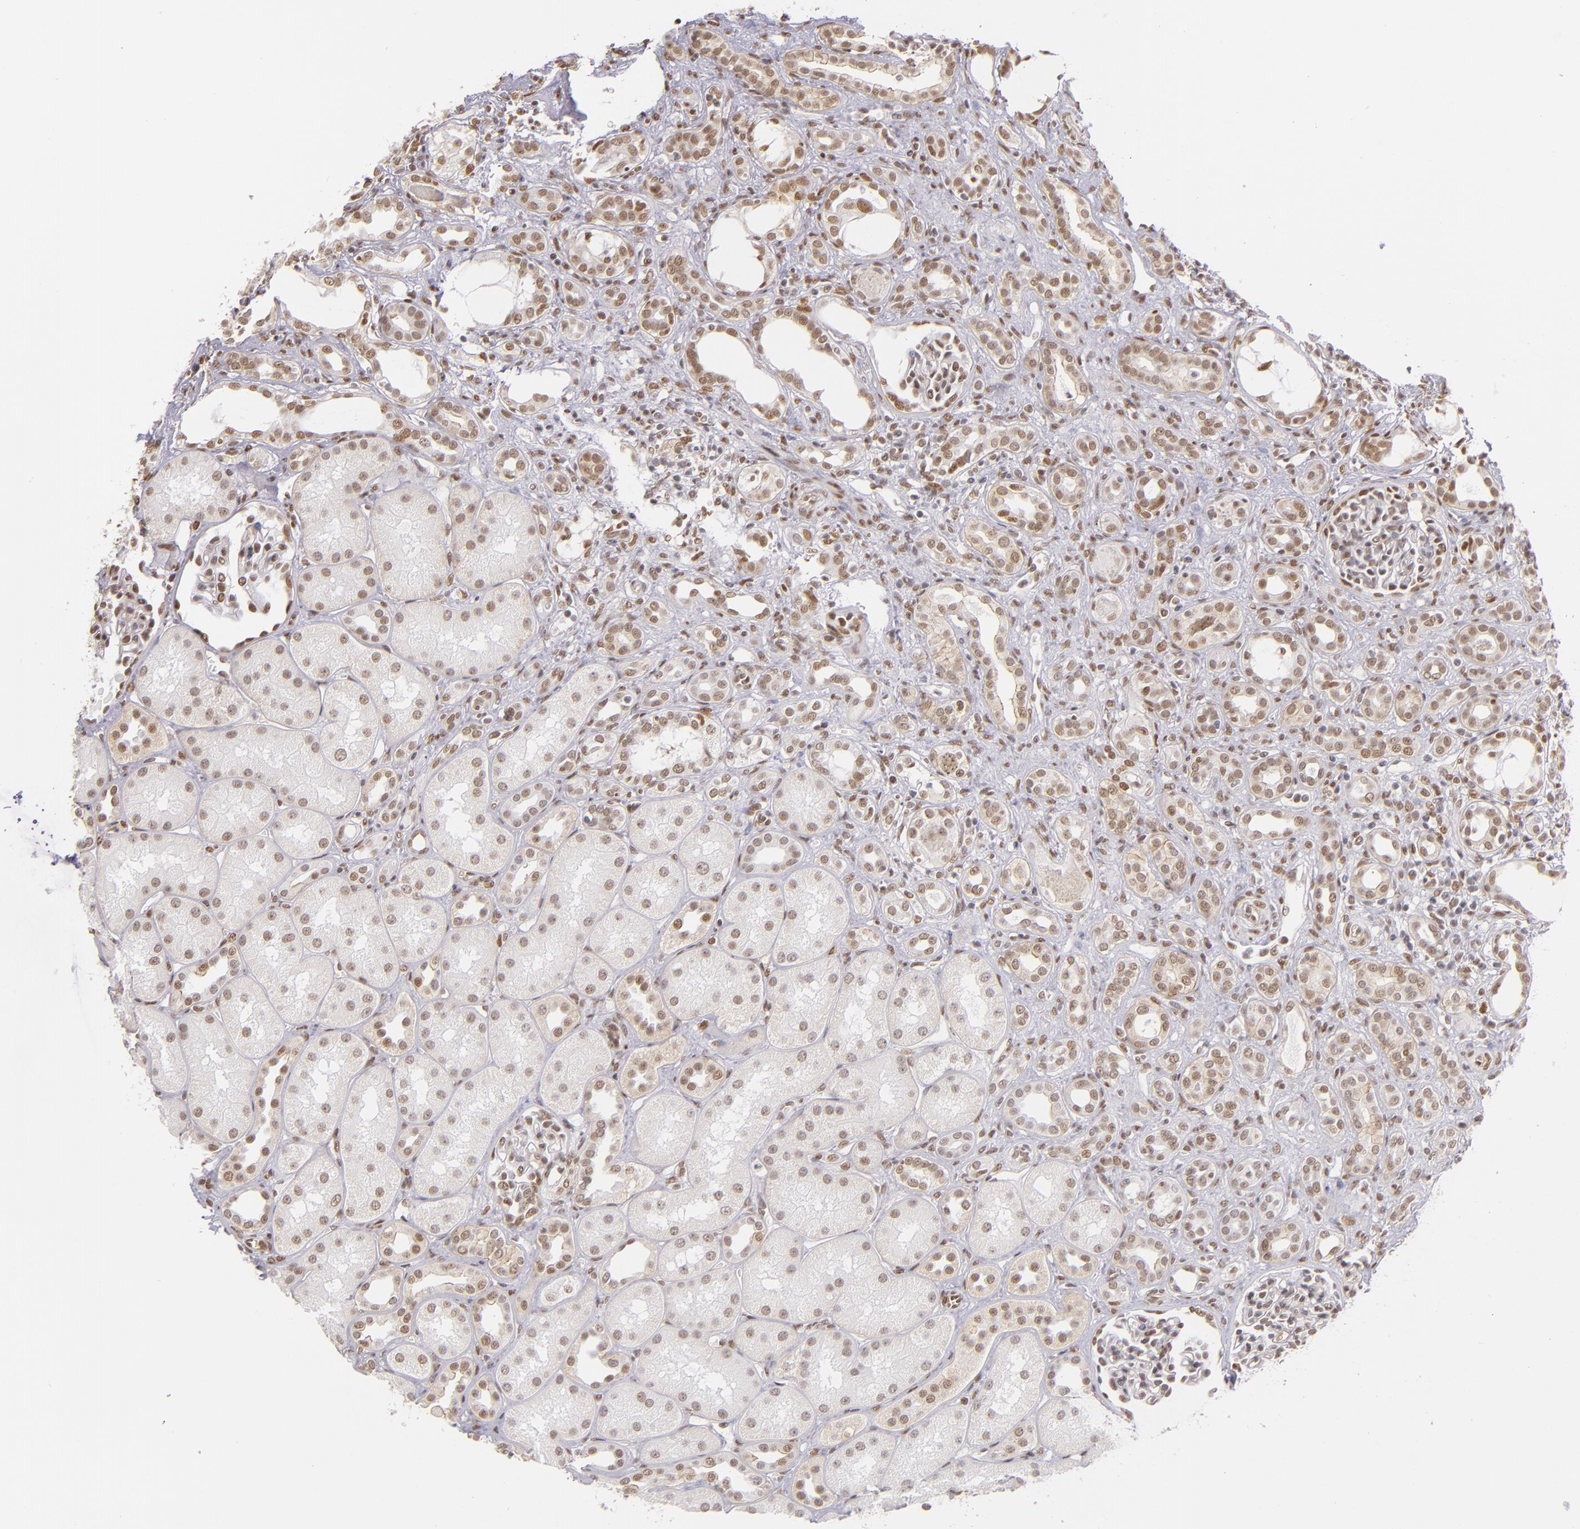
{"staining": {"intensity": "weak", "quantity": "25%-75%", "location": "nuclear"}, "tissue": "kidney", "cell_type": "Cells in glomeruli", "image_type": "normal", "snomed": [{"axis": "morphology", "description": "Normal tissue, NOS"}, {"axis": "topography", "description": "Kidney"}], "caption": "Immunohistochemical staining of benign human kidney displays low levels of weak nuclear positivity in about 25%-75% of cells in glomeruli.", "gene": "NCOR2", "patient": {"sex": "male", "age": 7}}